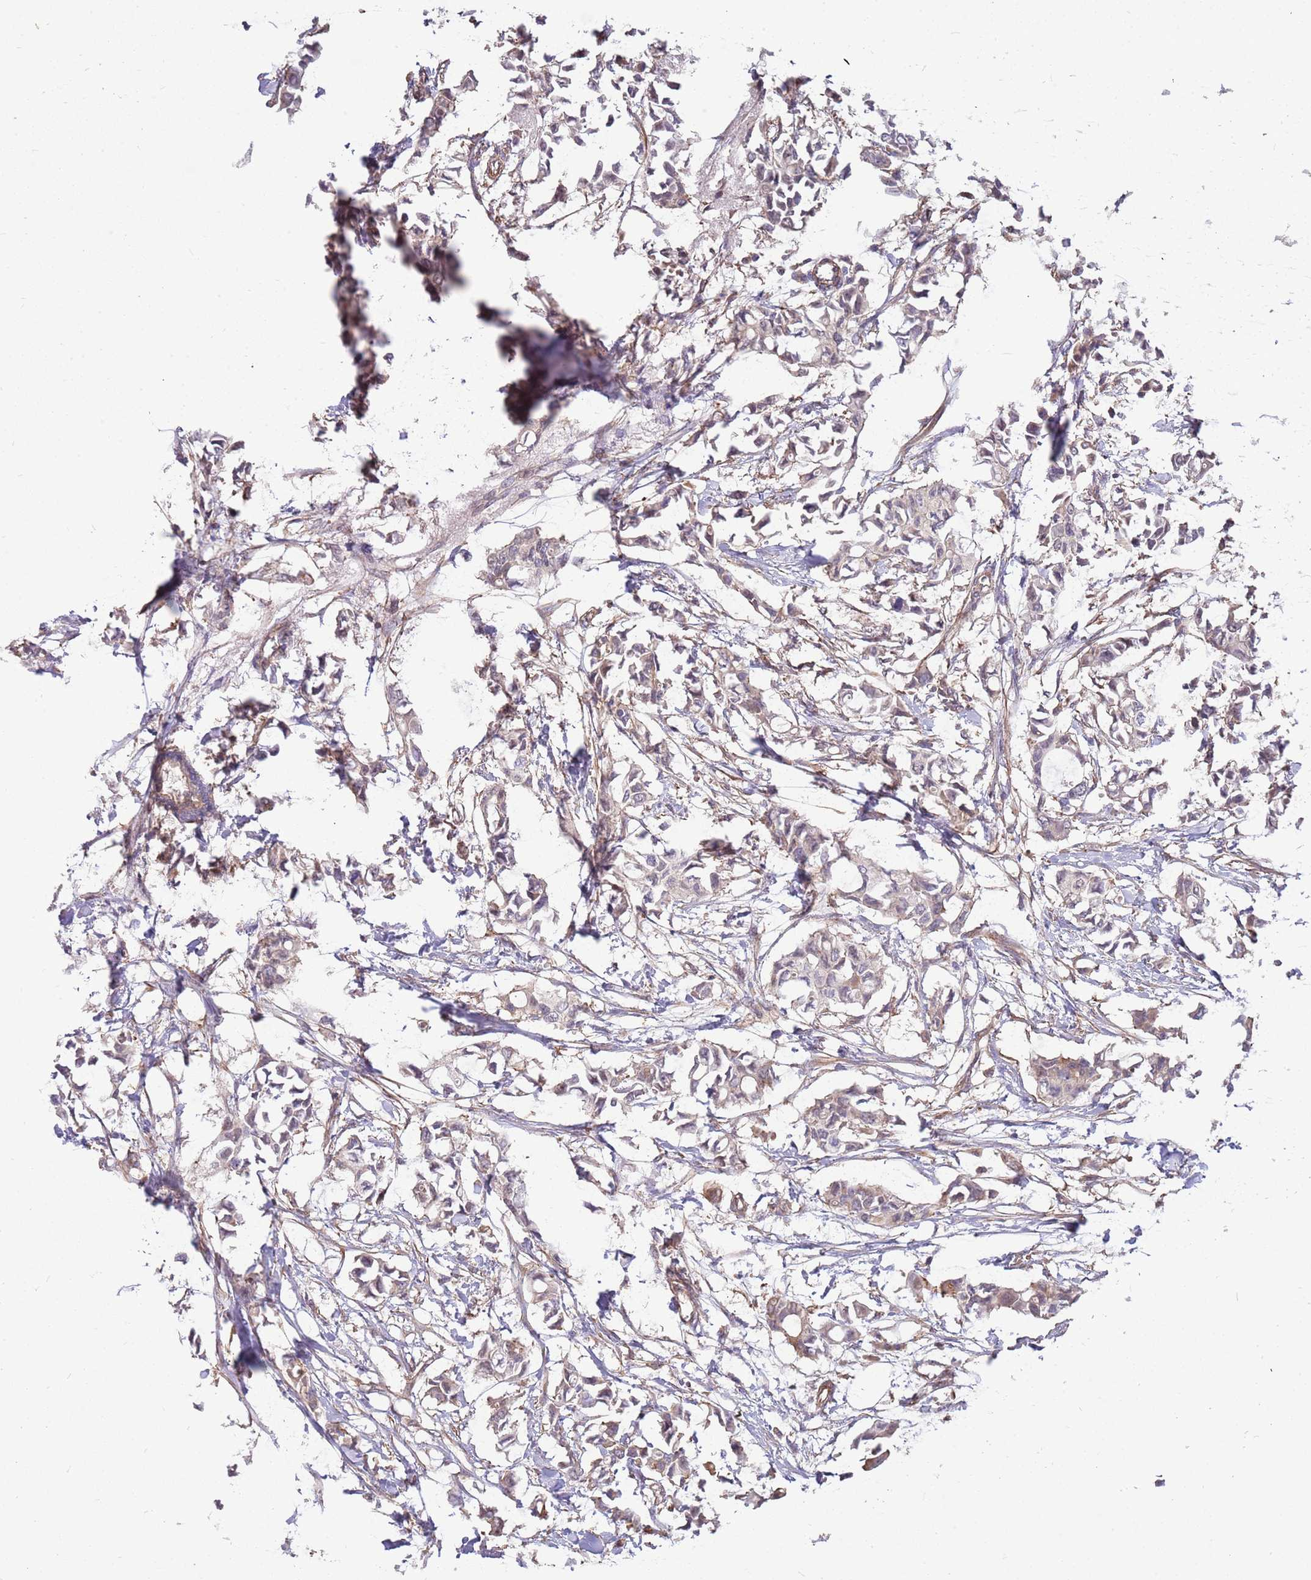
{"staining": {"intensity": "weak", "quantity": ">75%", "location": "cytoplasmic/membranous"}, "tissue": "breast cancer", "cell_type": "Tumor cells", "image_type": "cancer", "snomed": [{"axis": "morphology", "description": "Duct carcinoma"}, {"axis": "topography", "description": "Breast"}], "caption": "Breast cancer stained for a protein shows weak cytoplasmic/membranous positivity in tumor cells.", "gene": "MVD", "patient": {"sex": "female", "age": 41}}